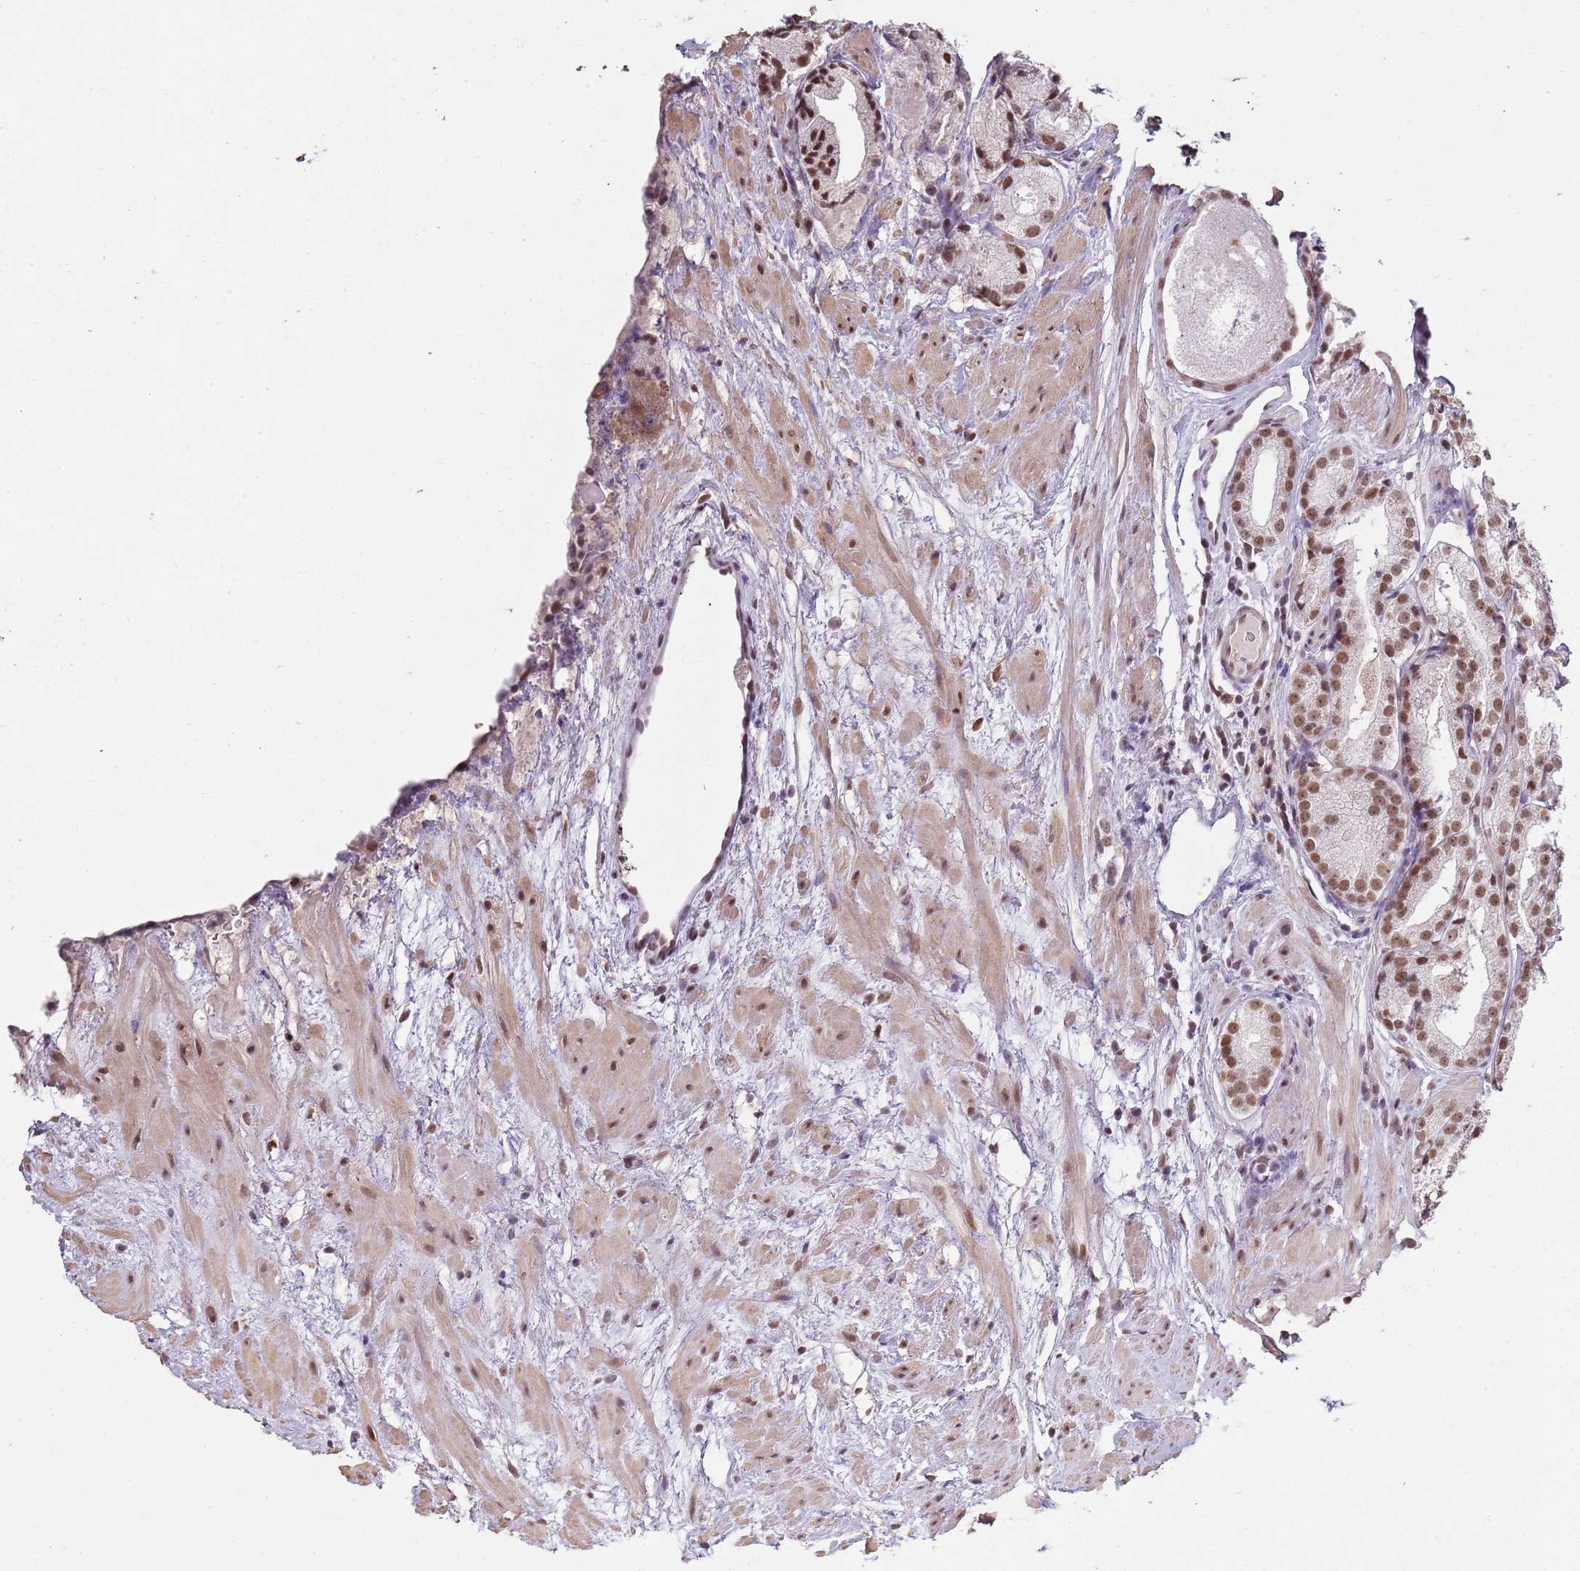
{"staining": {"intensity": "moderate", "quantity": ">75%", "location": "nuclear"}, "tissue": "prostate cancer", "cell_type": "Tumor cells", "image_type": "cancer", "snomed": [{"axis": "morphology", "description": "Adenocarcinoma, Low grade"}, {"axis": "topography", "description": "Prostate"}], "caption": "Protein staining of prostate cancer tissue exhibits moderate nuclear positivity in about >75% of tumor cells.", "gene": "ARL14EP", "patient": {"sex": "male", "age": 68}}